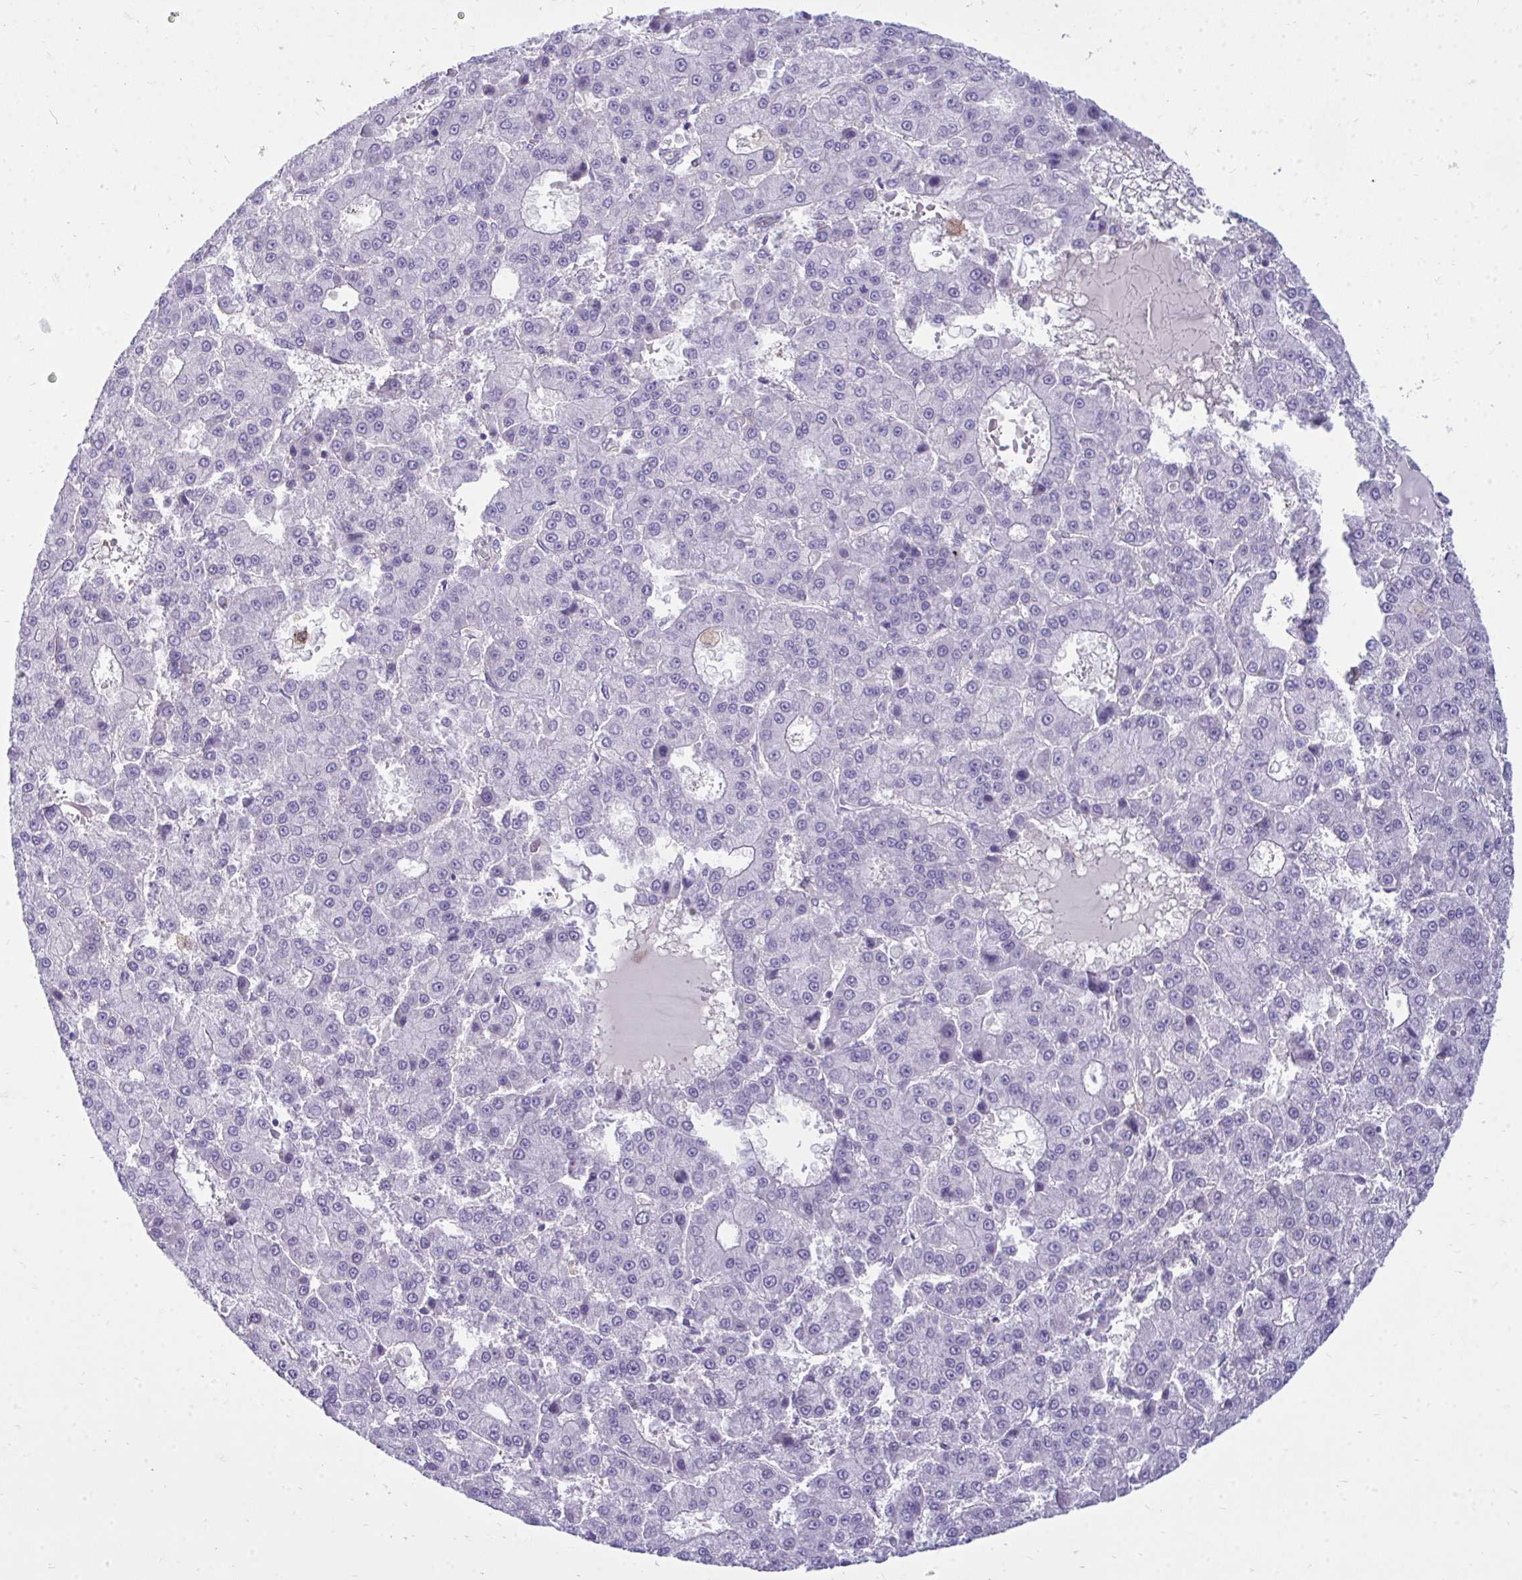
{"staining": {"intensity": "negative", "quantity": "none", "location": "none"}, "tissue": "liver cancer", "cell_type": "Tumor cells", "image_type": "cancer", "snomed": [{"axis": "morphology", "description": "Carcinoma, Hepatocellular, NOS"}, {"axis": "topography", "description": "Liver"}], "caption": "Protein analysis of liver cancer (hepatocellular carcinoma) displays no significant staining in tumor cells.", "gene": "FABP3", "patient": {"sex": "male", "age": 70}}